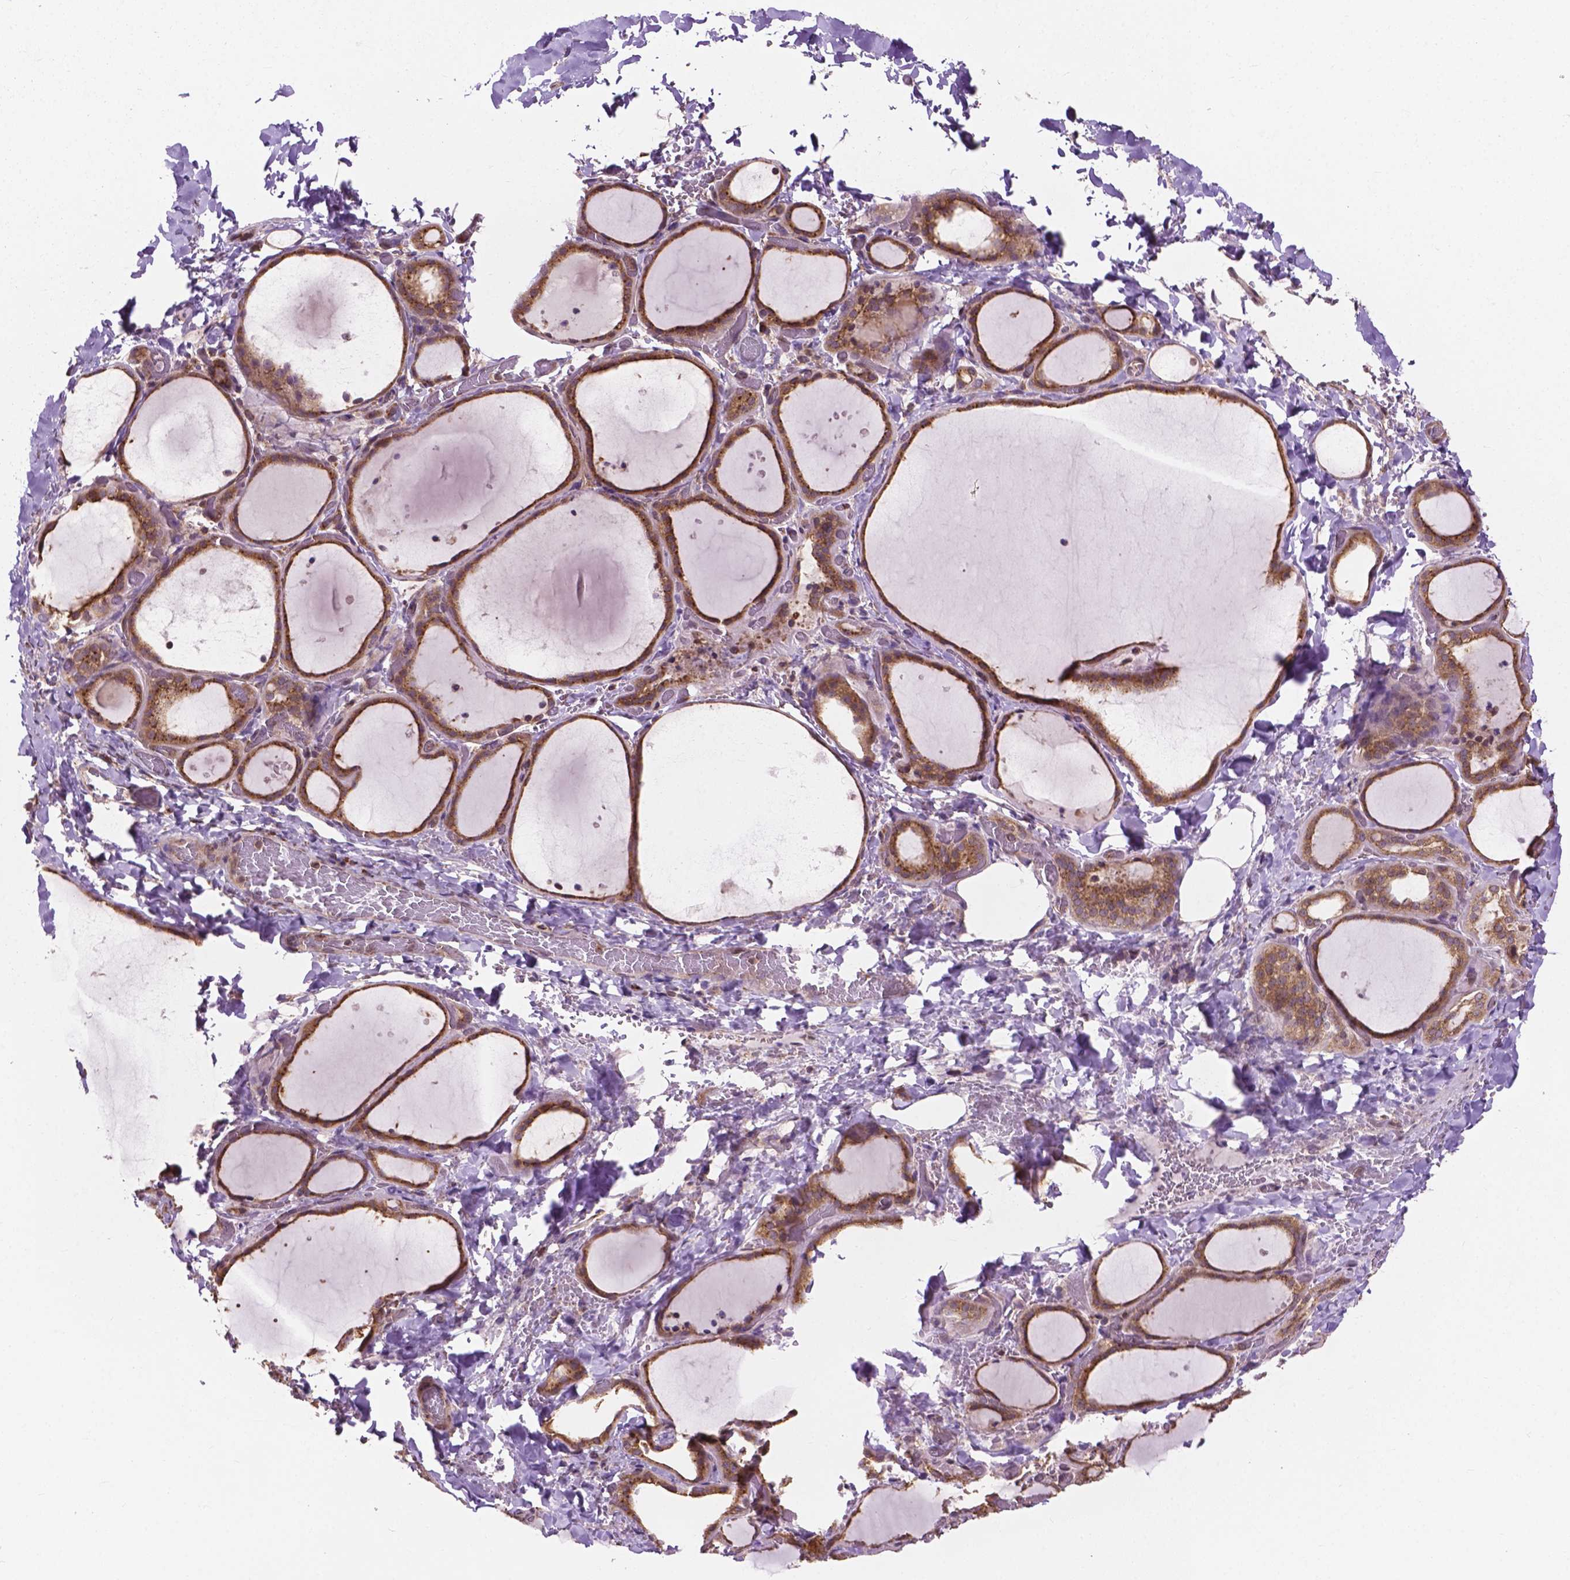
{"staining": {"intensity": "moderate", "quantity": ">75%", "location": "cytoplasmic/membranous"}, "tissue": "thyroid gland", "cell_type": "Glandular cells", "image_type": "normal", "snomed": [{"axis": "morphology", "description": "Normal tissue, NOS"}, {"axis": "topography", "description": "Thyroid gland"}], "caption": "Immunohistochemistry (DAB) staining of benign human thyroid gland demonstrates moderate cytoplasmic/membranous protein positivity in approximately >75% of glandular cells.", "gene": "PPP1CB", "patient": {"sex": "female", "age": 36}}